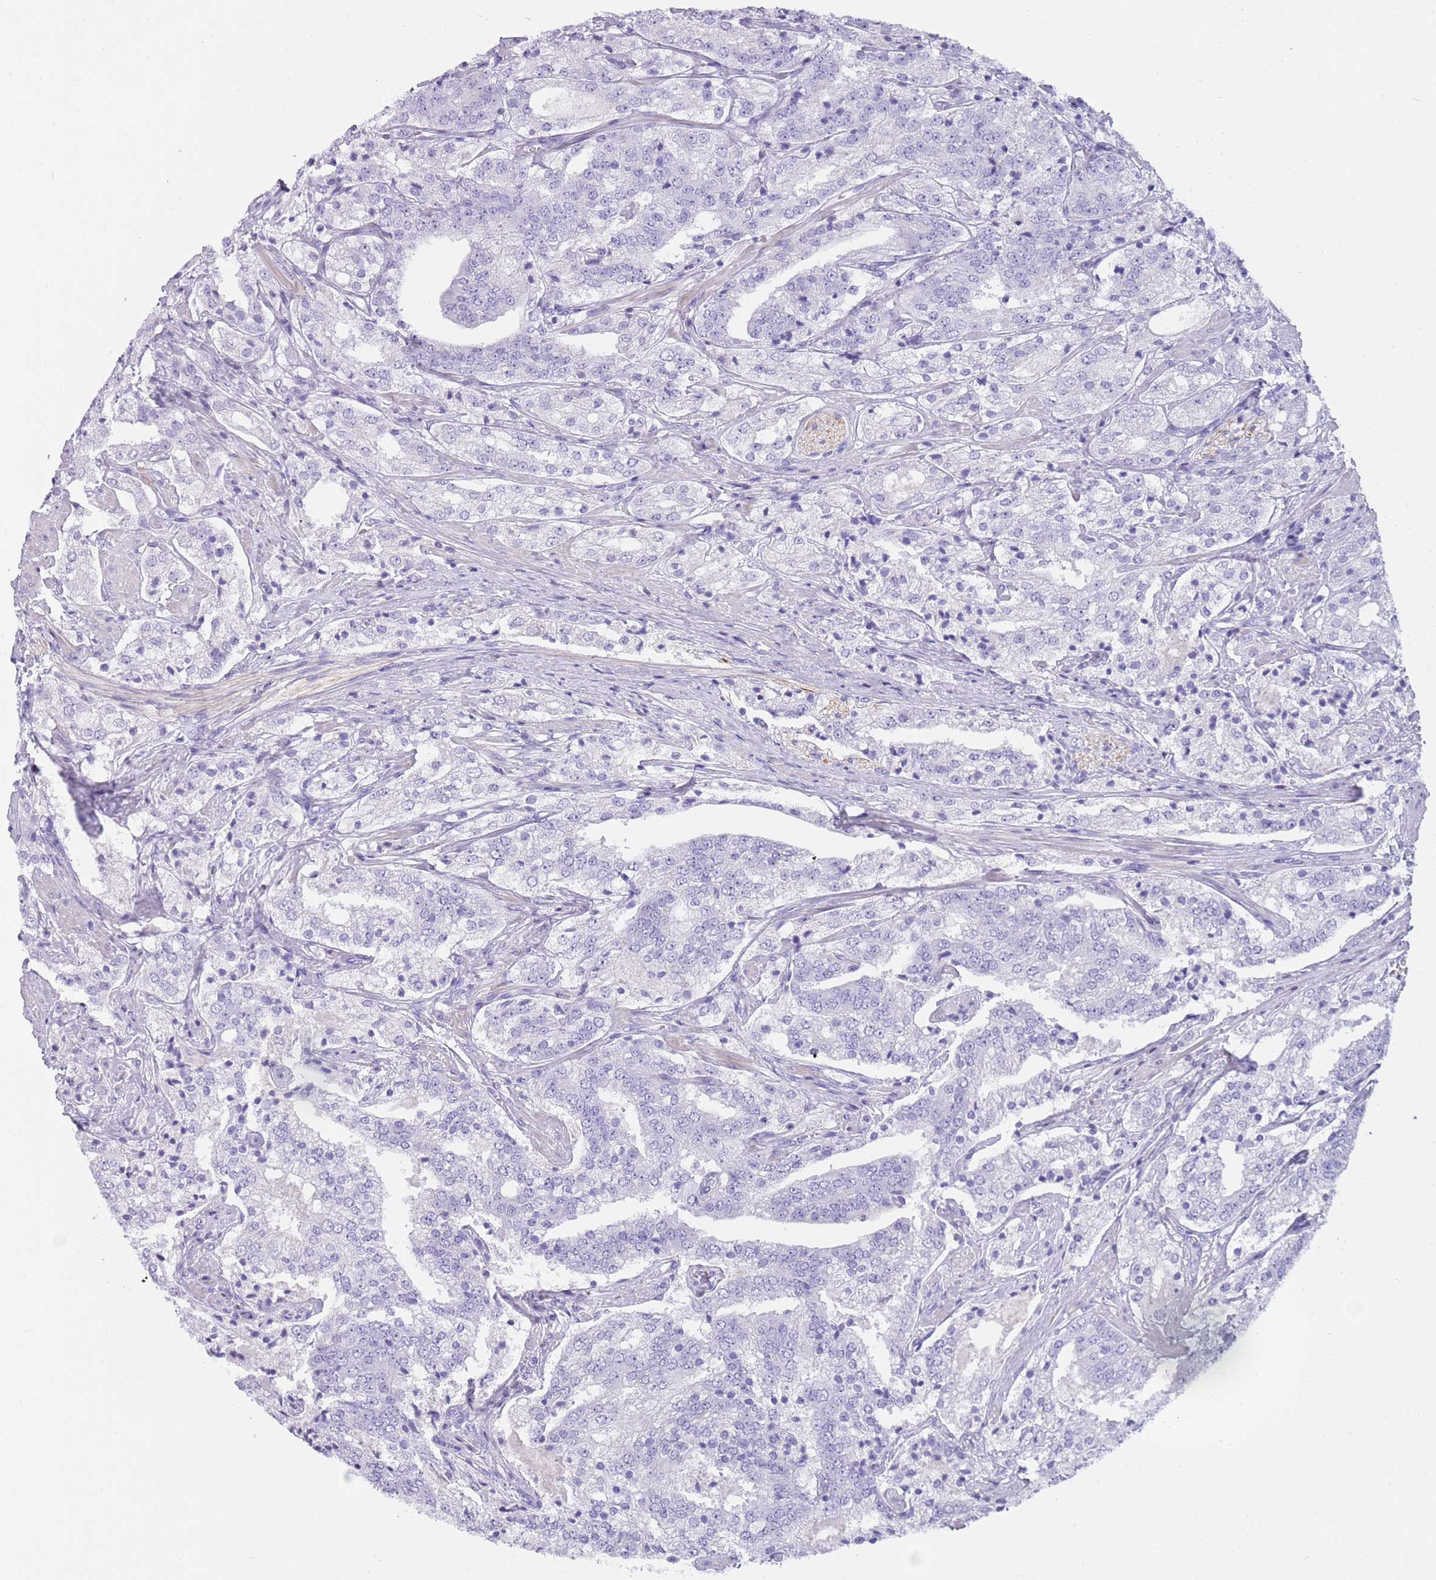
{"staining": {"intensity": "negative", "quantity": "none", "location": "none"}, "tissue": "prostate cancer", "cell_type": "Tumor cells", "image_type": "cancer", "snomed": [{"axis": "morphology", "description": "Adenocarcinoma, High grade"}, {"axis": "topography", "description": "Prostate"}], "caption": "A micrograph of human high-grade adenocarcinoma (prostate) is negative for staining in tumor cells. Nuclei are stained in blue.", "gene": "NBPF20", "patient": {"sex": "male", "age": 63}}